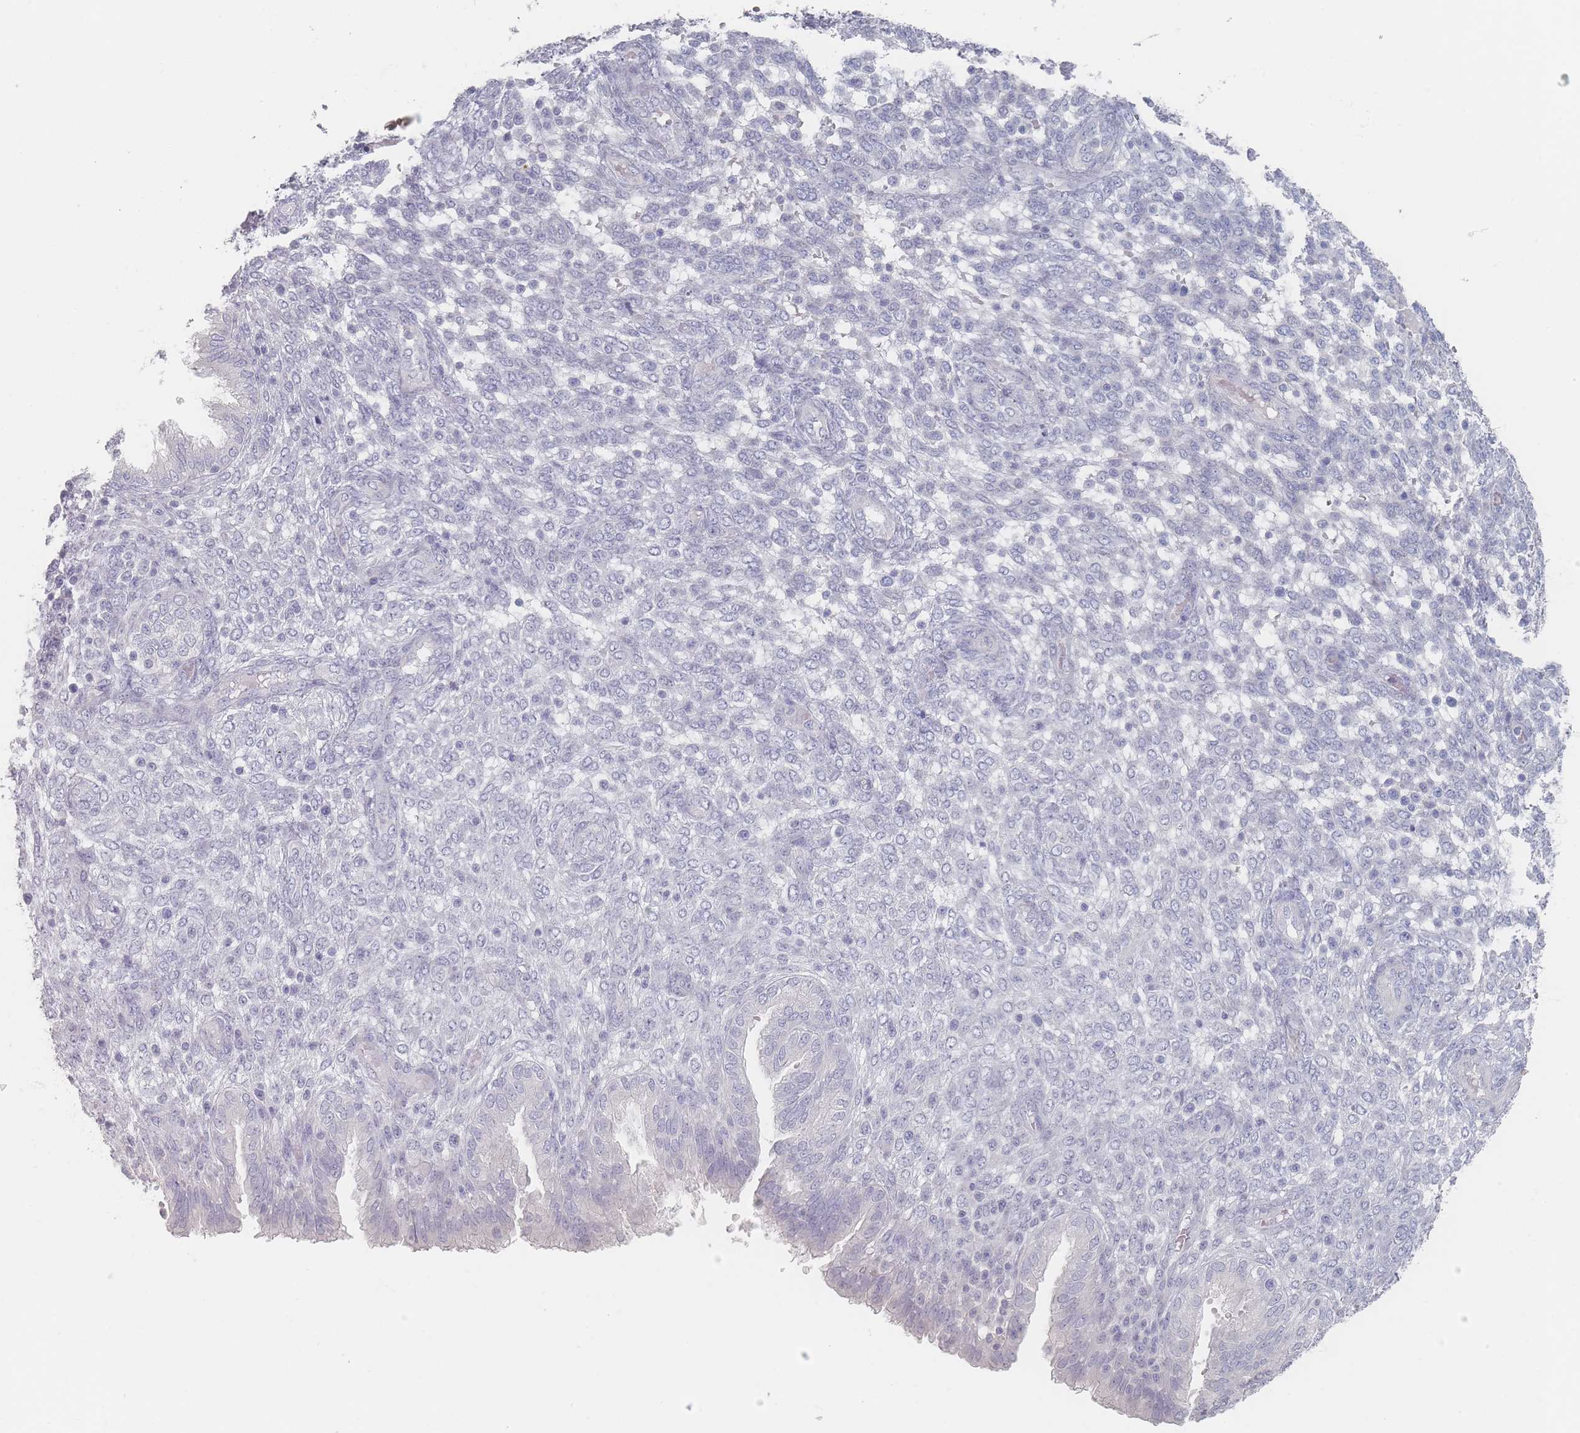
{"staining": {"intensity": "negative", "quantity": "none", "location": "none"}, "tissue": "endometrium", "cell_type": "Cells in endometrial stroma", "image_type": "normal", "snomed": [{"axis": "morphology", "description": "Normal tissue, NOS"}, {"axis": "topography", "description": "Endometrium"}], "caption": "IHC image of normal endometrium: human endometrium stained with DAB reveals no significant protein positivity in cells in endometrial stroma.", "gene": "CD37", "patient": {"sex": "female", "age": 33}}